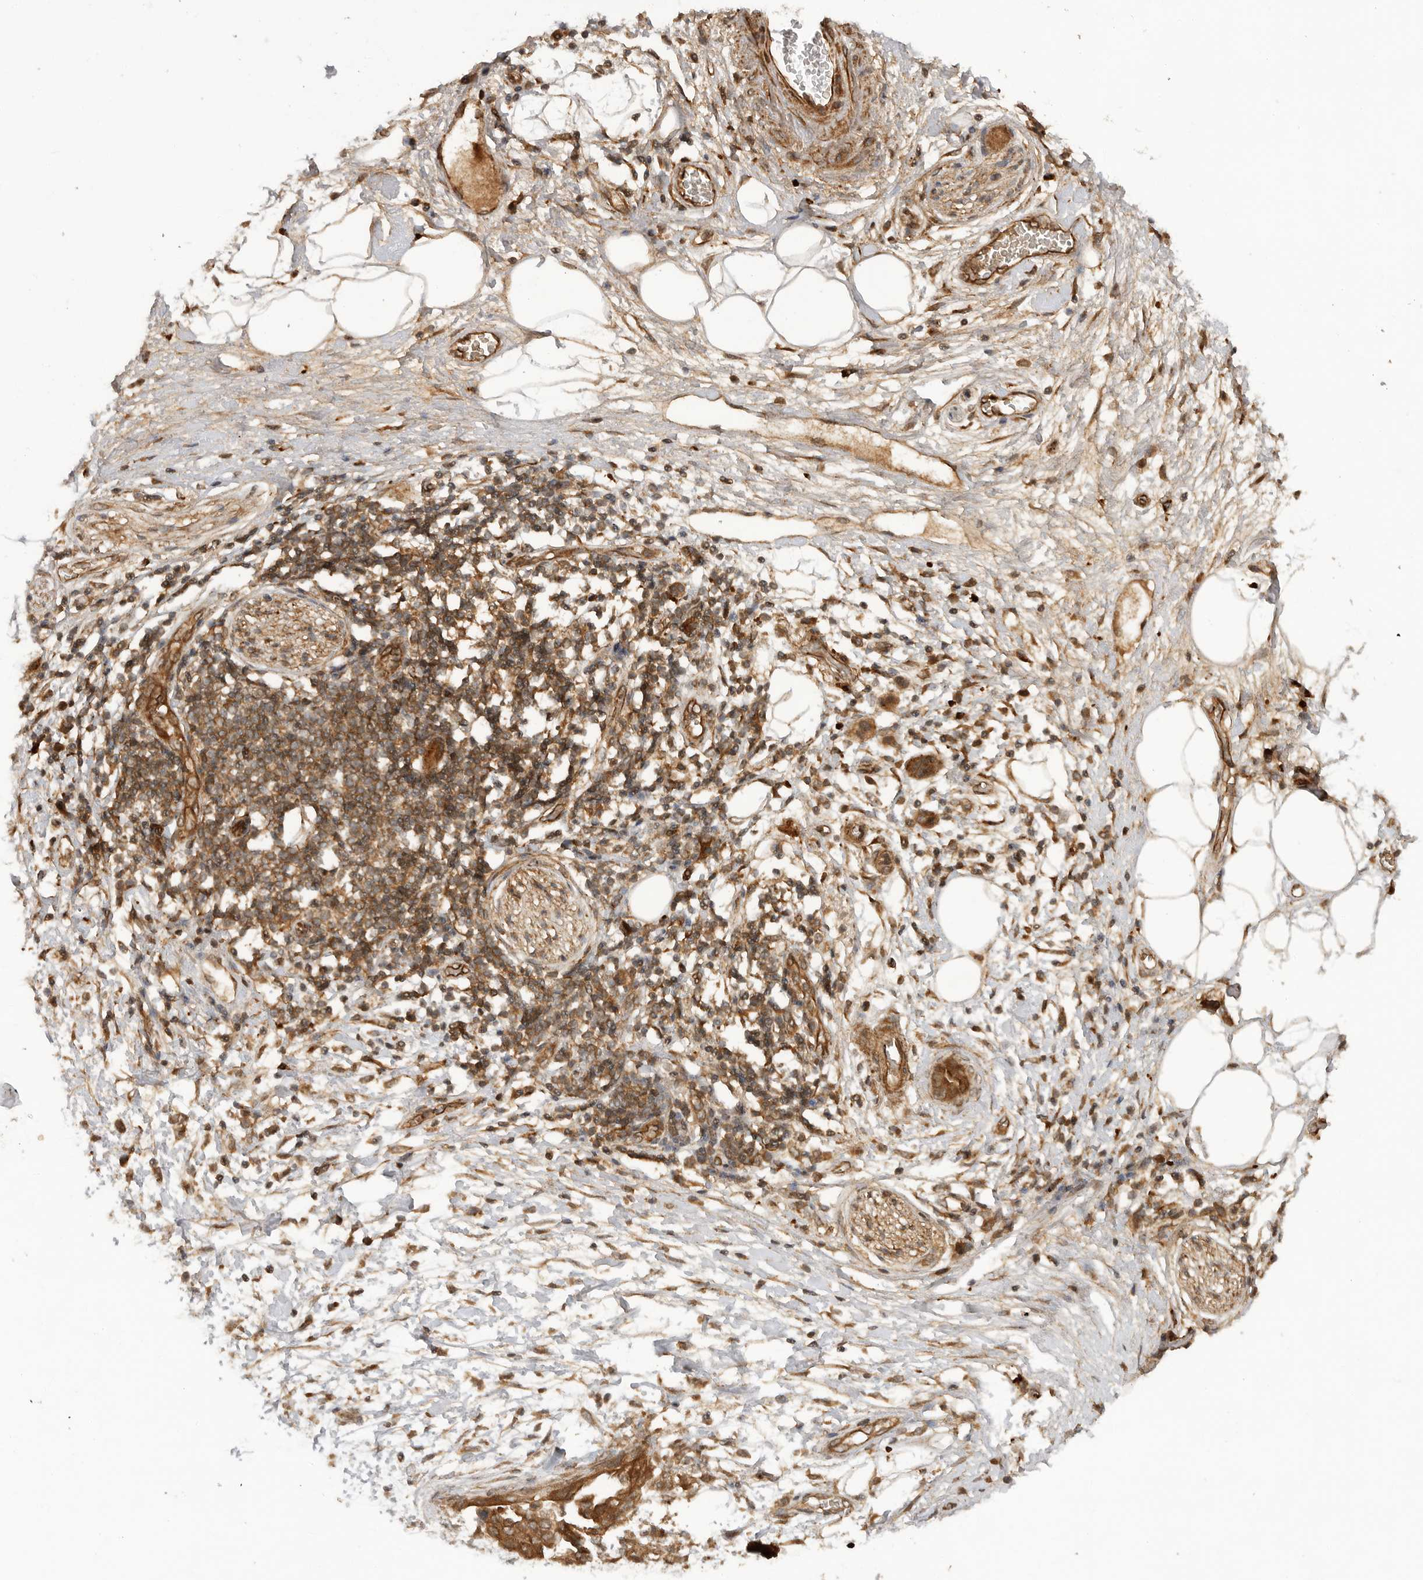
{"staining": {"intensity": "moderate", "quantity": ">75%", "location": "cytoplasmic/membranous"}, "tissue": "adipose tissue", "cell_type": "Adipocytes", "image_type": "normal", "snomed": [{"axis": "morphology", "description": "Normal tissue, NOS"}, {"axis": "morphology", "description": "Adenocarcinoma, NOS"}, {"axis": "topography", "description": "Duodenum"}, {"axis": "topography", "description": "Peripheral nerve tissue"}], "caption": "Benign adipose tissue shows moderate cytoplasmic/membranous staining in about >75% of adipocytes (IHC, brightfield microscopy, high magnification)..", "gene": "PRDX4", "patient": {"sex": "female", "age": 60}}